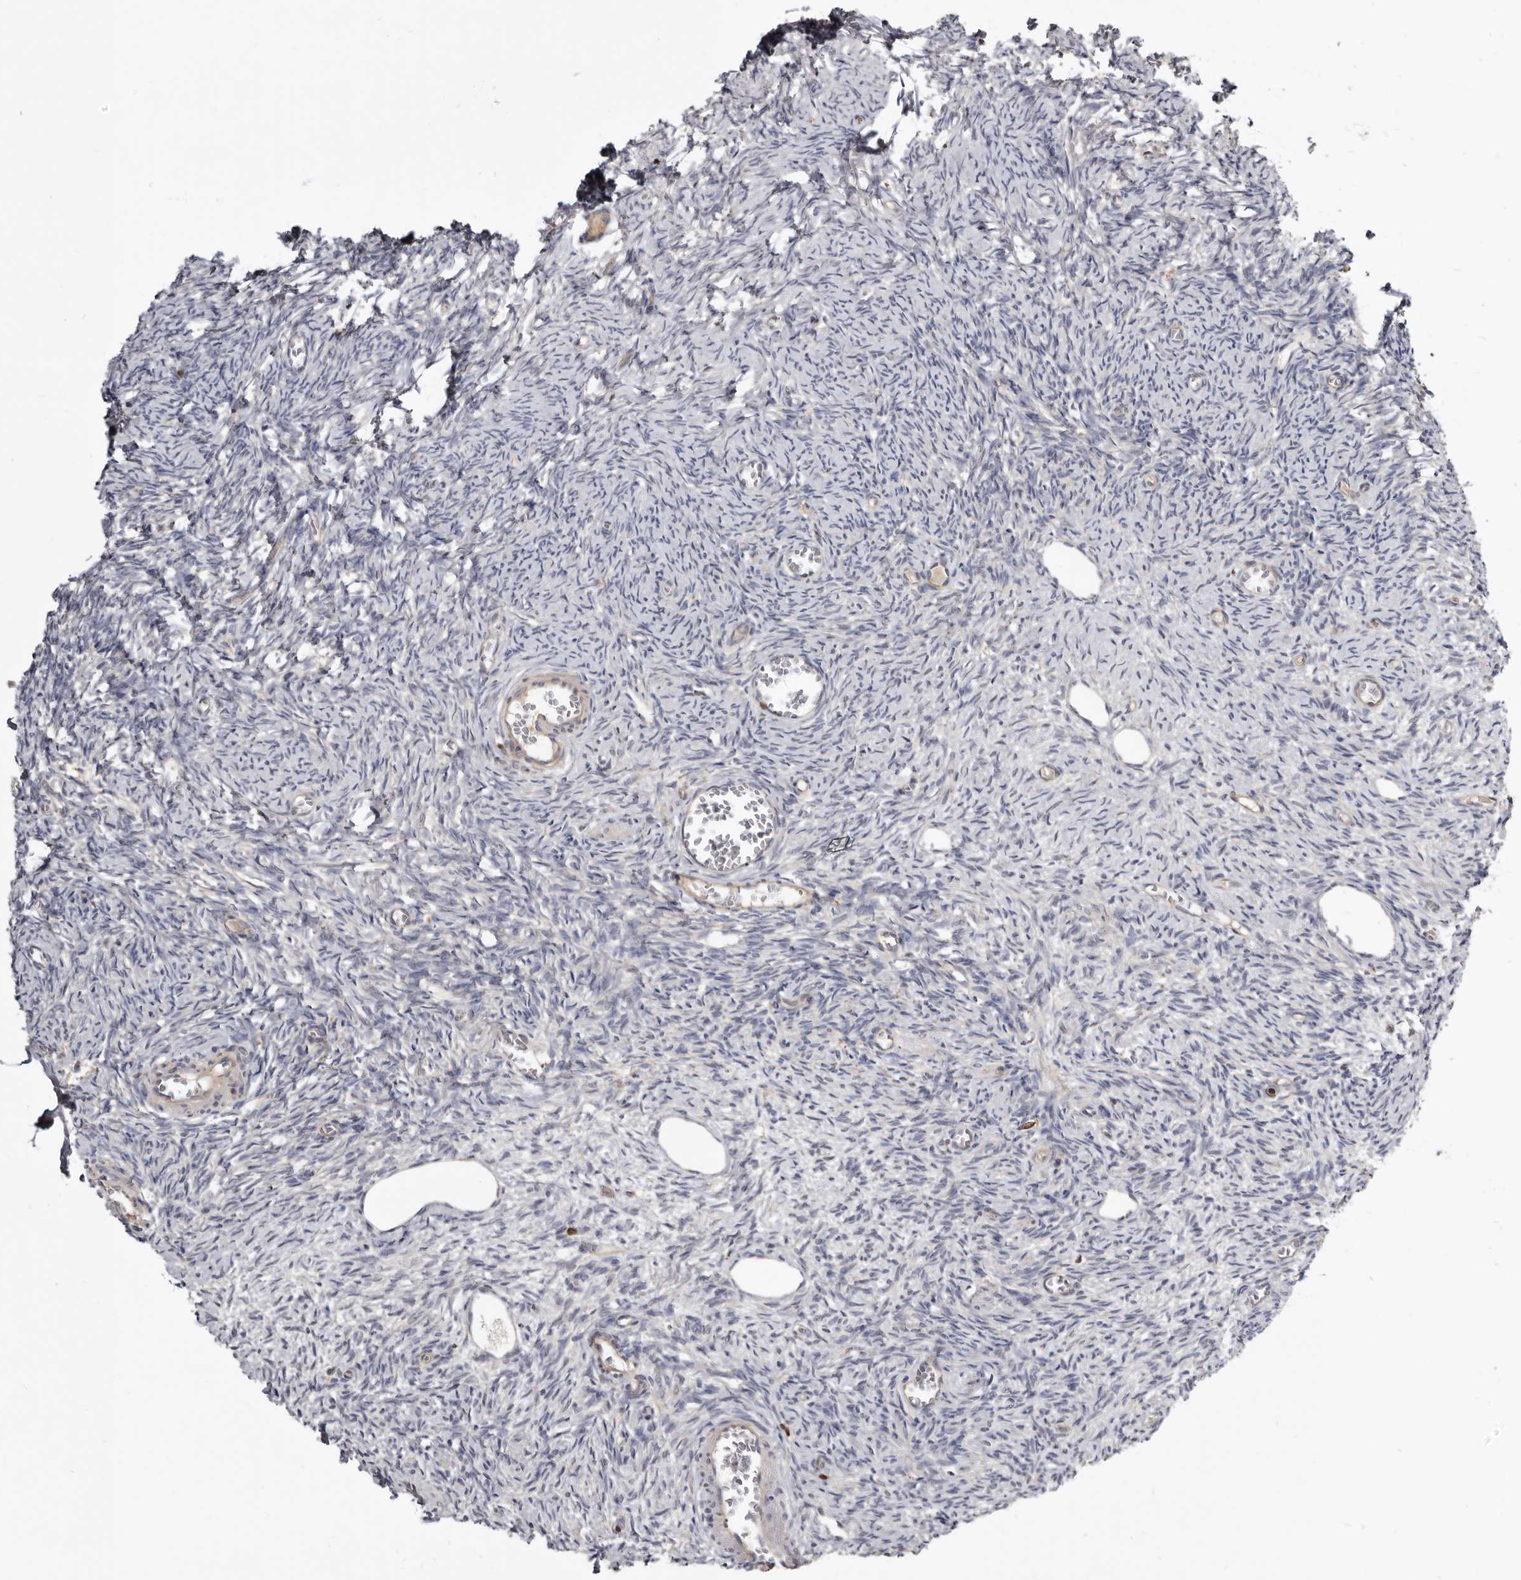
{"staining": {"intensity": "moderate", "quantity": ">75%", "location": "cytoplasmic/membranous"}, "tissue": "ovary", "cell_type": "Follicle cells", "image_type": "normal", "snomed": [{"axis": "morphology", "description": "Normal tissue, NOS"}, {"axis": "topography", "description": "Ovary"}], "caption": "A photomicrograph of human ovary stained for a protein exhibits moderate cytoplasmic/membranous brown staining in follicle cells. Using DAB (3,3'-diaminobenzidine) (brown) and hematoxylin (blue) stains, captured at high magnification using brightfield microscopy.", "gene": "CBL", "patient": {"sex": "female", "age": 27}}